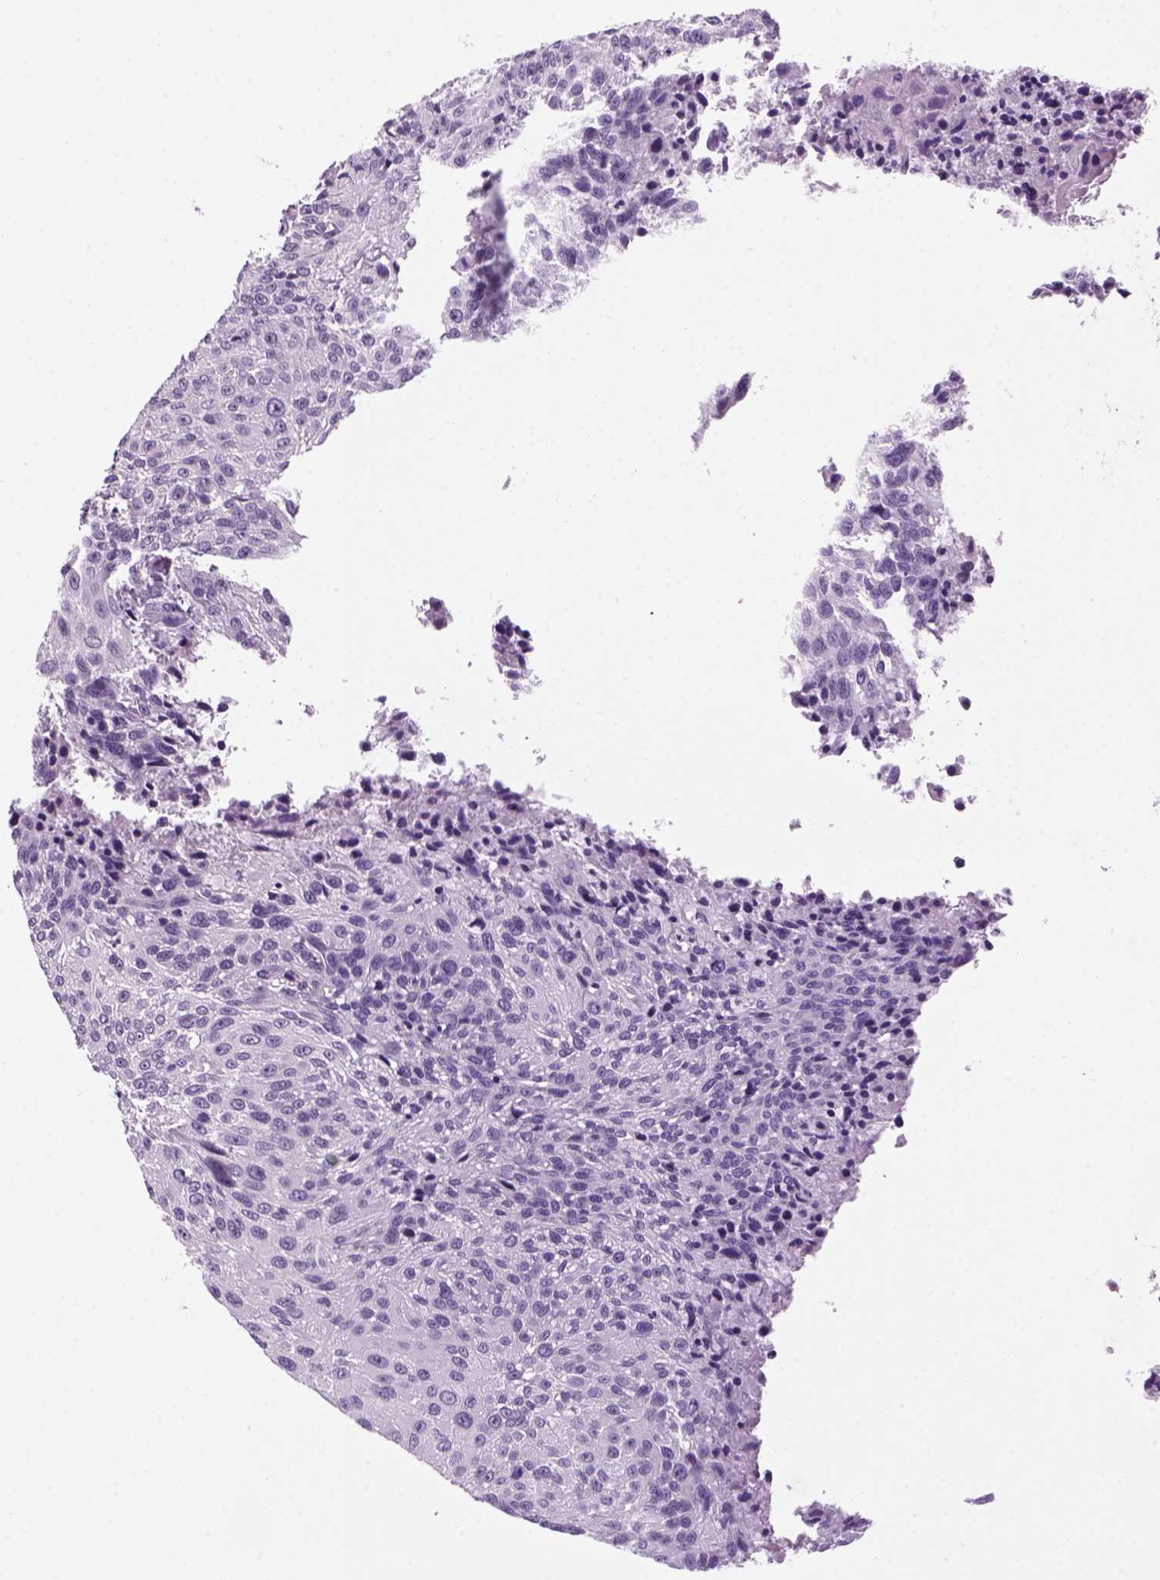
{"staining": {"intensity": "negative", "quantity": "none", "location": "none"}, "tissue": "urothelial cancer", "cell_type": "Tumor cells", "image_type": "cancer", "snomed": [{"axis": "morphology", "description": "Urothelial carcinoma, NOS"}, {"axis": "topography", "description": "Urinary bladder"}], "caption": "Immunohistochemistry of human transitional cell carcinoma demonstrates no positivity in tumor cells.", "gene": "MZB1", "patient": {"sex": "male", "age": 55}}